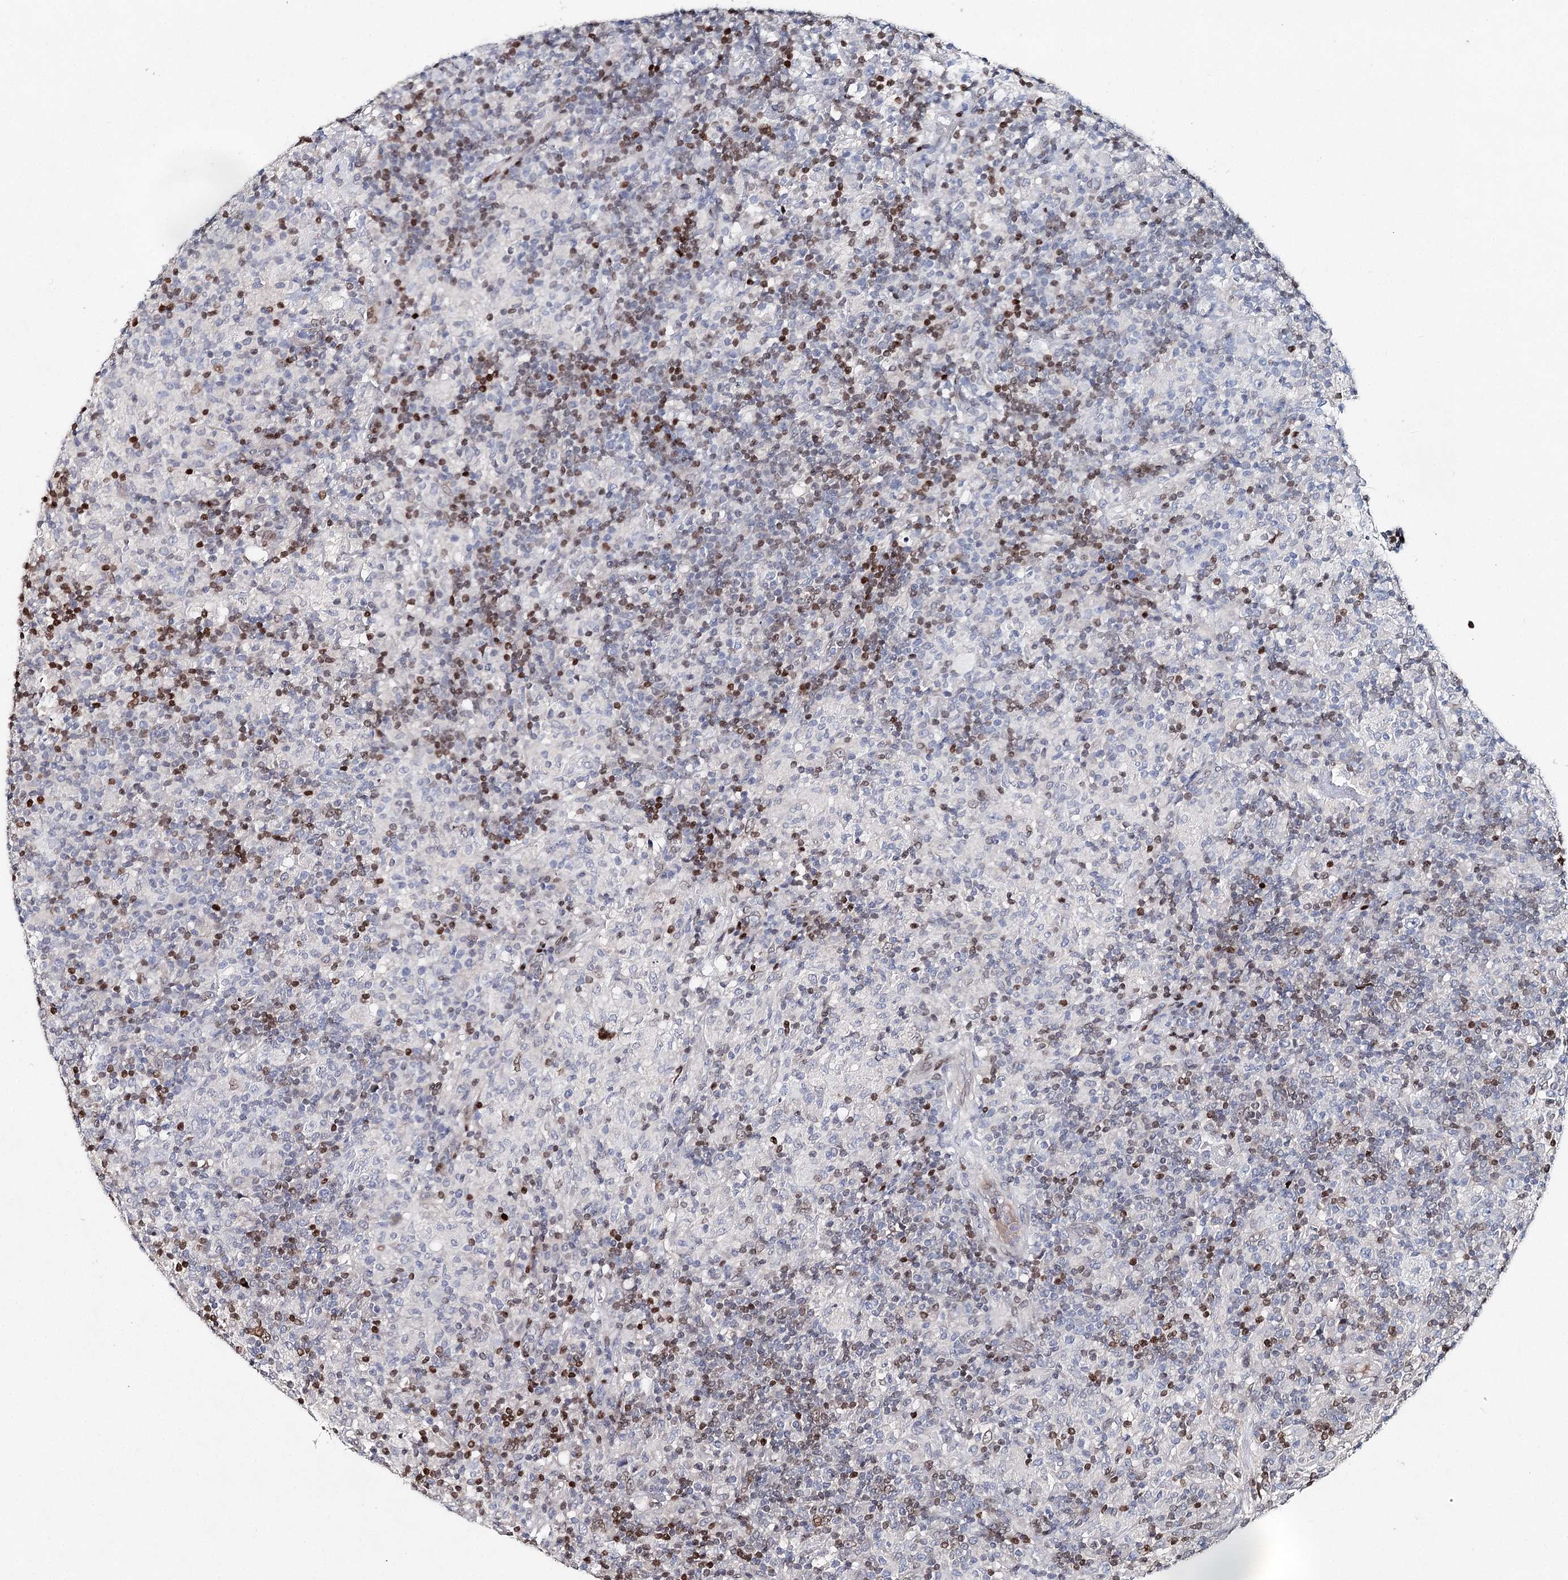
{"staining": {"intensity": "negative", "quantity": "none", "location": "none"}, "tissue": "lymphoma", "cell_type": "Tumor cells", "image_type": "cancer", "snomed": [{"axis": "morphology", "description": "Hodgkin's disease, NOS"}, {"axis": "topography", "description": "Lymph node"}], "caption": "Histopathology image shows no significant protein expression in tumor cells of Hodgkin's disease. Brightfield microscopy of immunohistochemistry (IHC) stained with DAB (3,3'-diaminobenzidine) (brown) and hematoxylin (blue), captured at high magnification.", "gene": "FRMD4A", "patient": {"sex": "male", "age": 70}}